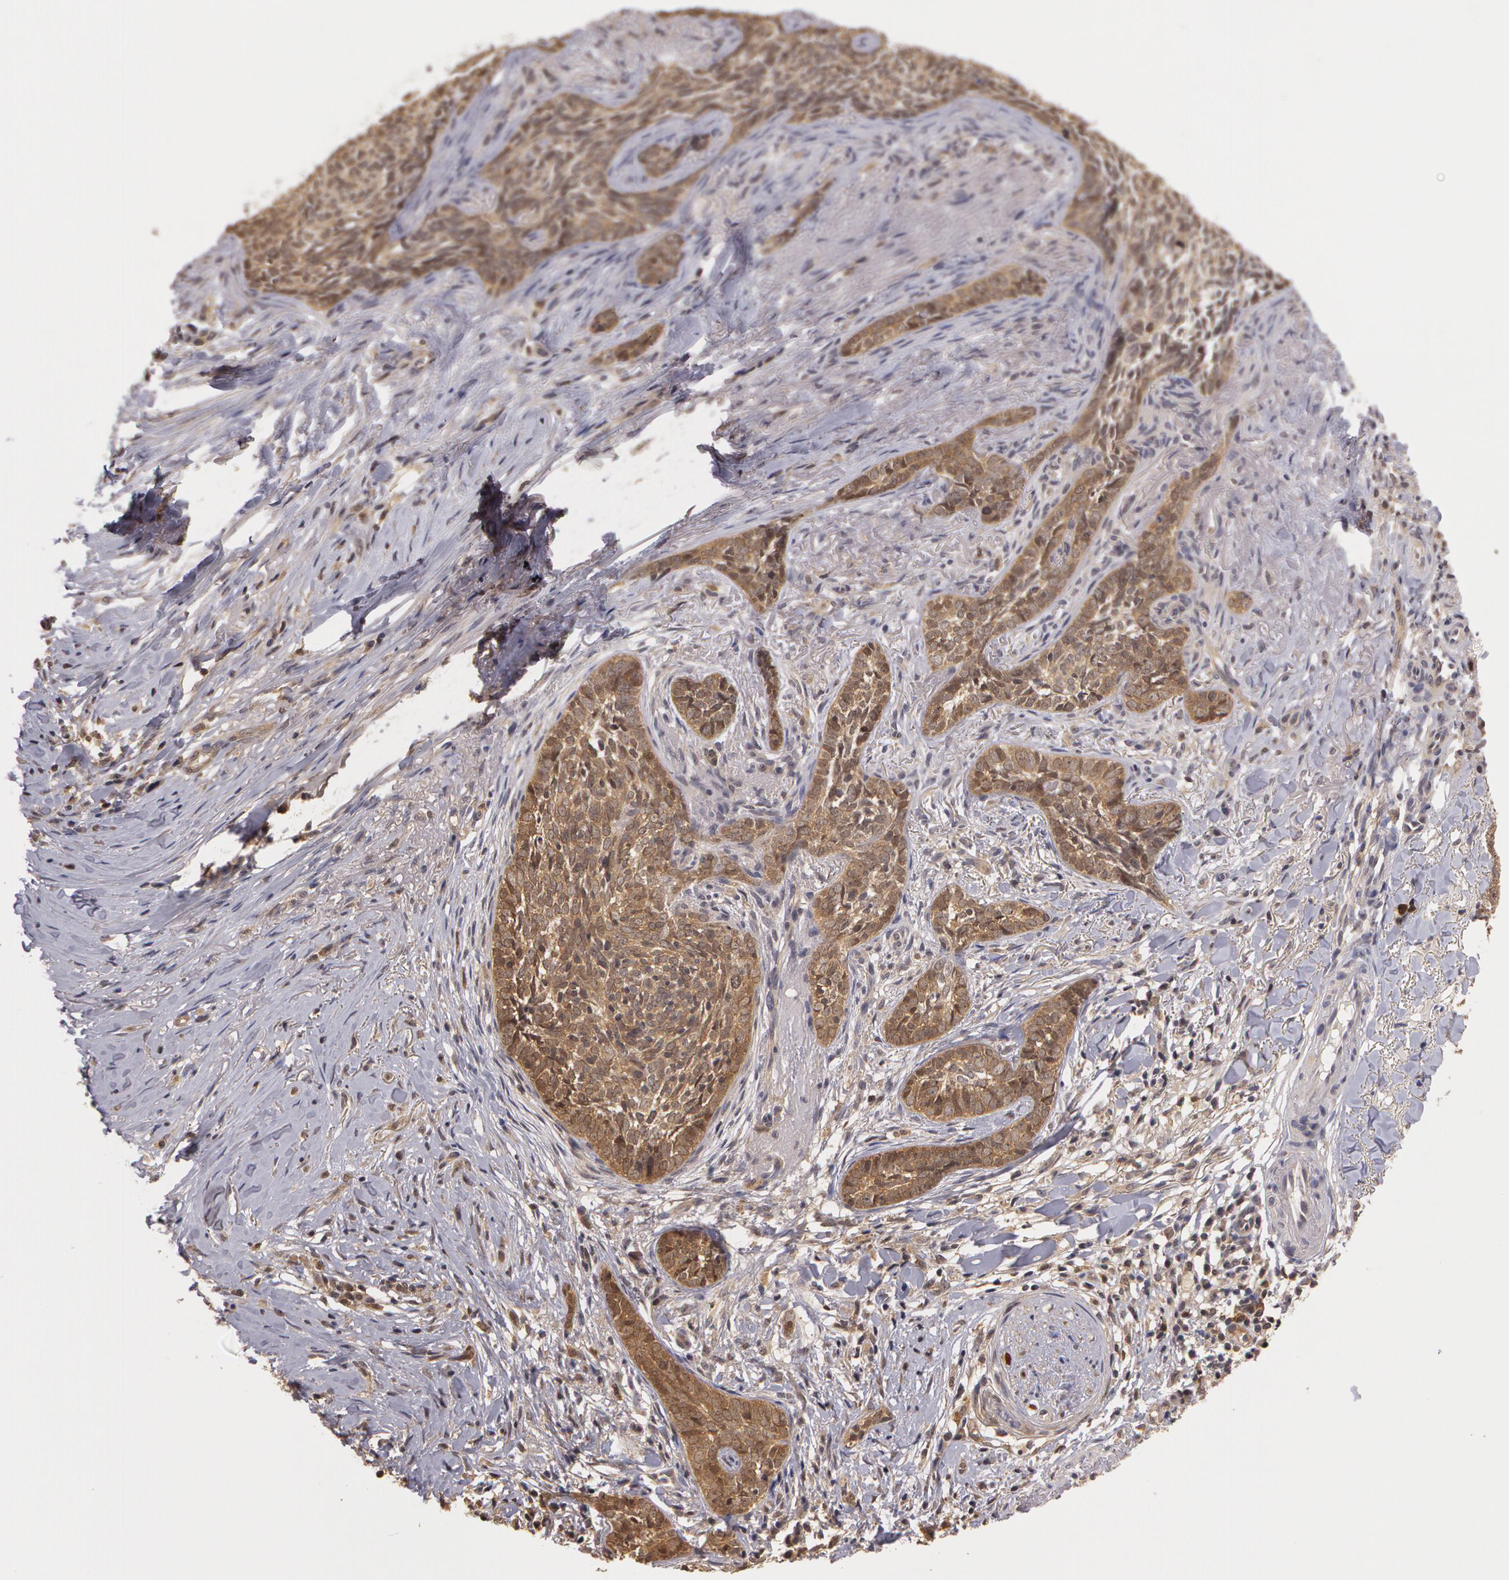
{"staining": {"intensity": "weak", "quantity": ">75%", "location": "cytoplasmic/membranous"}, "tissue": "skin cancer", "cell_type": "Tumor cells", "image_type": "cancer", "snomed": [{"axis": "morphology", "description": "Basal cell carcinoma"}, {"axis": "topography", "description": "Skin"}], "caption": "The histopathology image displays immunohistochemical staining of skin basal cell carcinoma. There is weak cytoplasmic/membranous positivity is present in approximately >75% of tumor cells.", "gene": "AHSA1", "patient": {"sex": "female", "age": 81}}